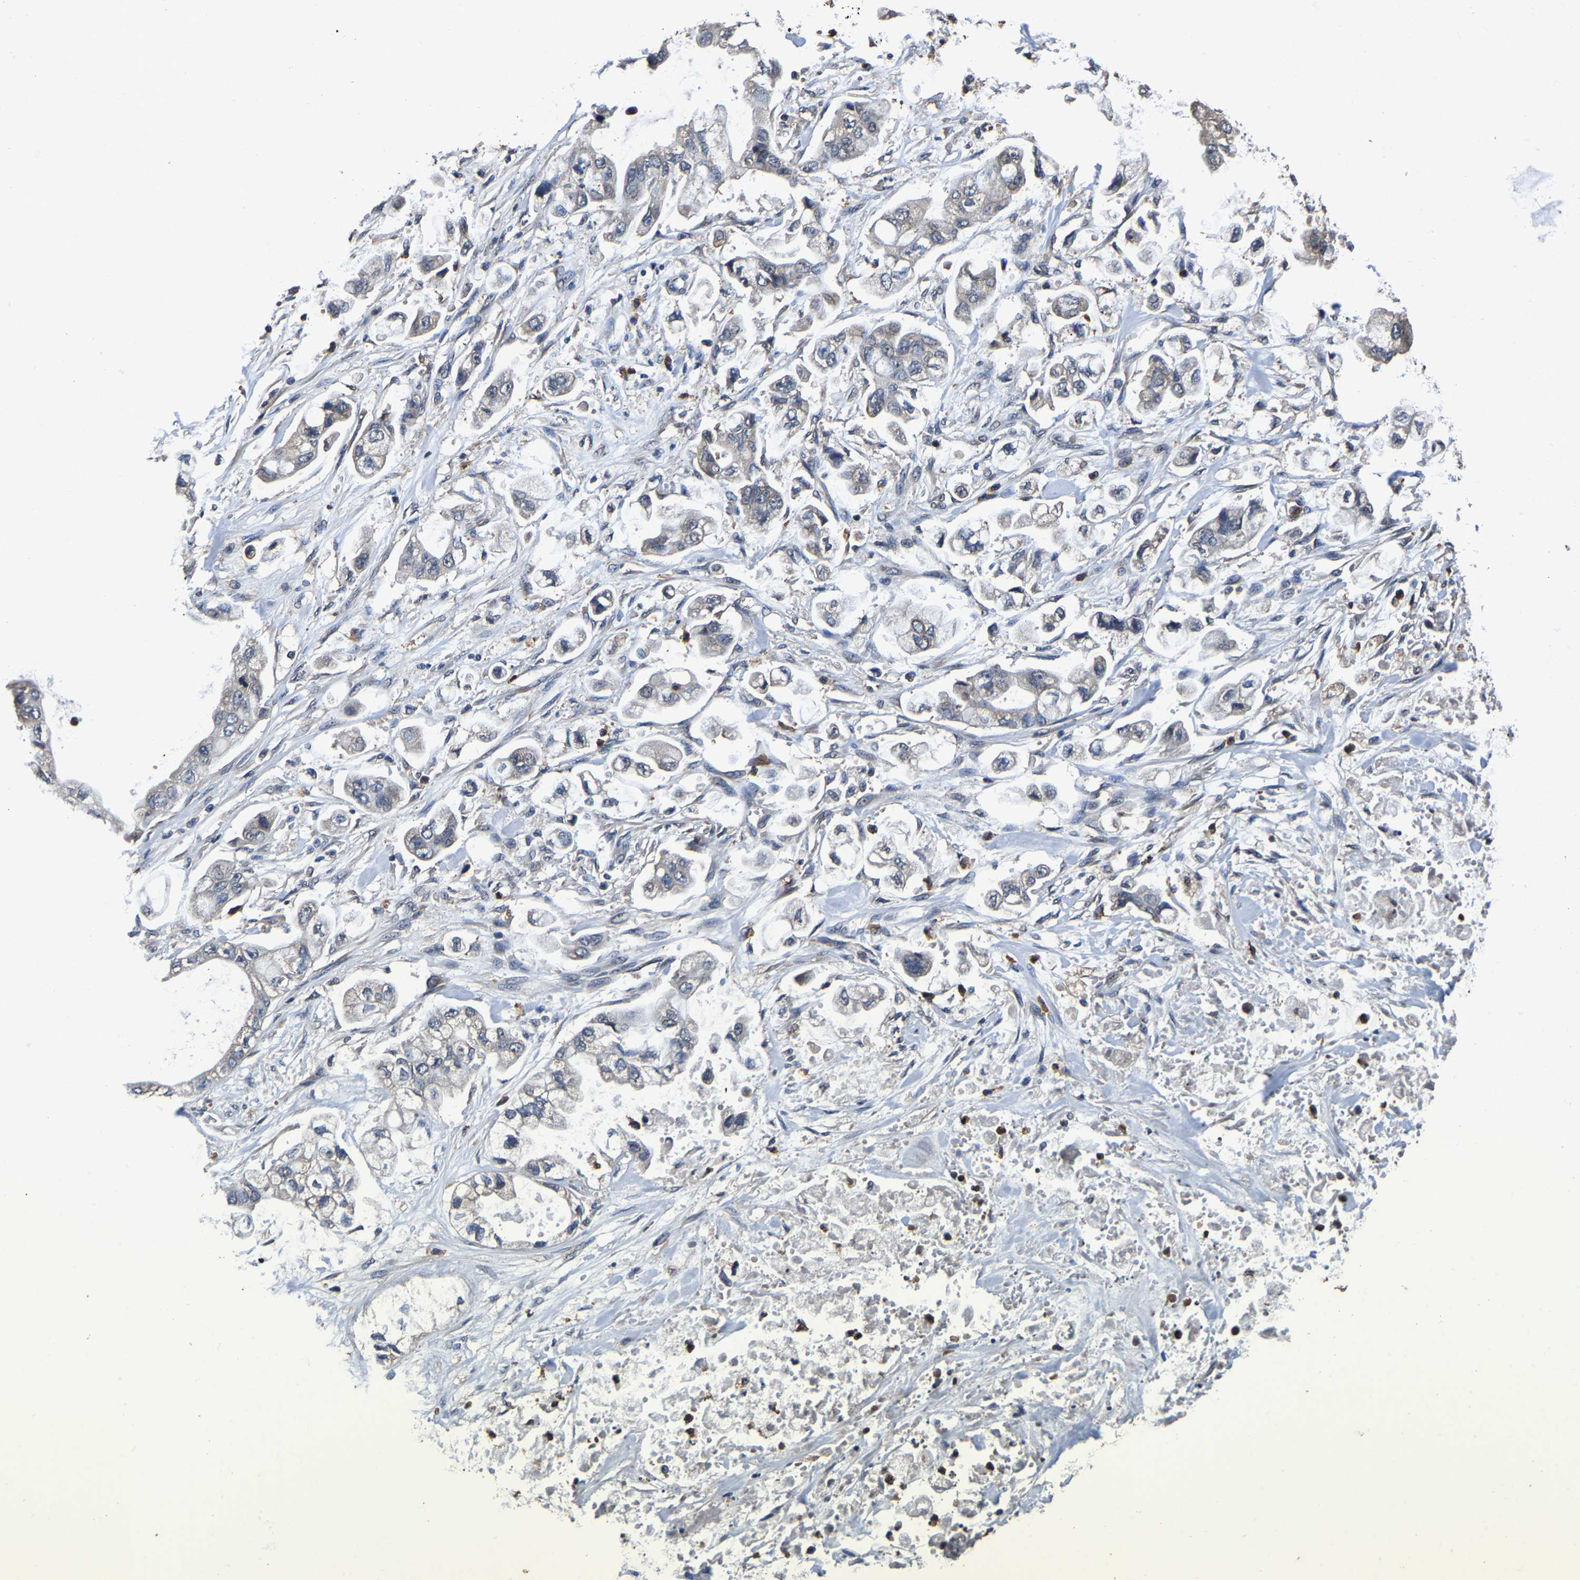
{"staining": {"intensity": "negative", "quantity": "none", "location": "none"}, "tissue": "stomach cancer", "cell_type": "Tumor cells", "image_type": "cancer", "snomed": [{"axis": "morphology", "description": "Normal tissue, NOS"}, {"axis": "morphology", "description": "Adenocarcinoma, NOS"}, {"axis": "topography", "description": "Stomach"}], "caption": "The histopathology image reveals no significant staining in tumor cells of stomach cancer.", "gene": "EBAG9", "patient": {"sex": "male", "age": 62}}